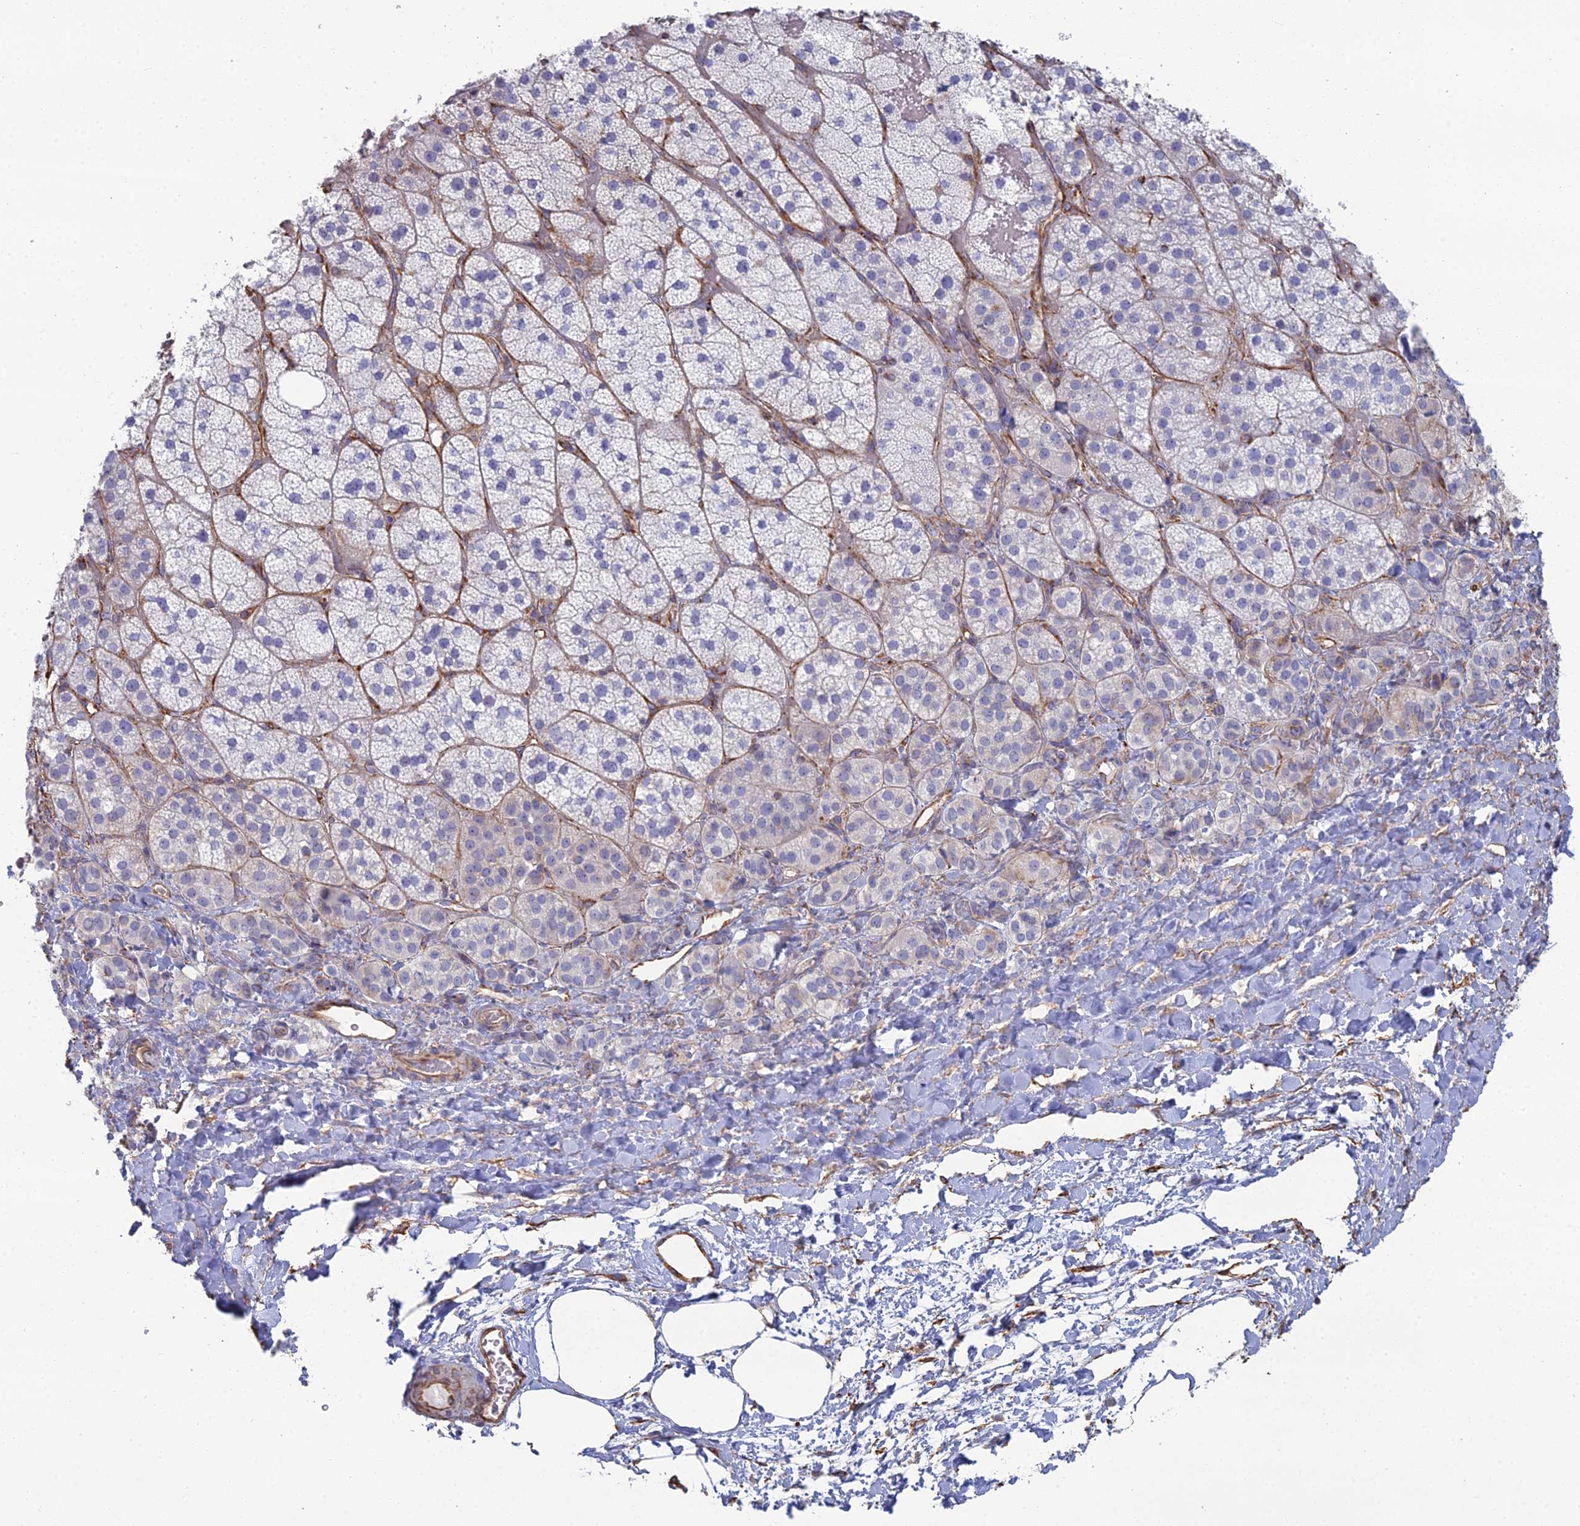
{"staining": {"intensity": "negative", "quantity": "none", "location": "none"}, "tissue": "adrenal gland", "cell_type": "Glandular cells", "image_type": "normal", "snomed": [{"axis": "morphology", "description": "Normal tissue, NOS"}, {"axis": "topography", "description": "Adrenal gland"}], "caption": "The photomicrograph shows no significant positivity in glandular cells of adrenal gland.", "gene": "CLVS2", "patient": {"sex": "male", "age": 57}}